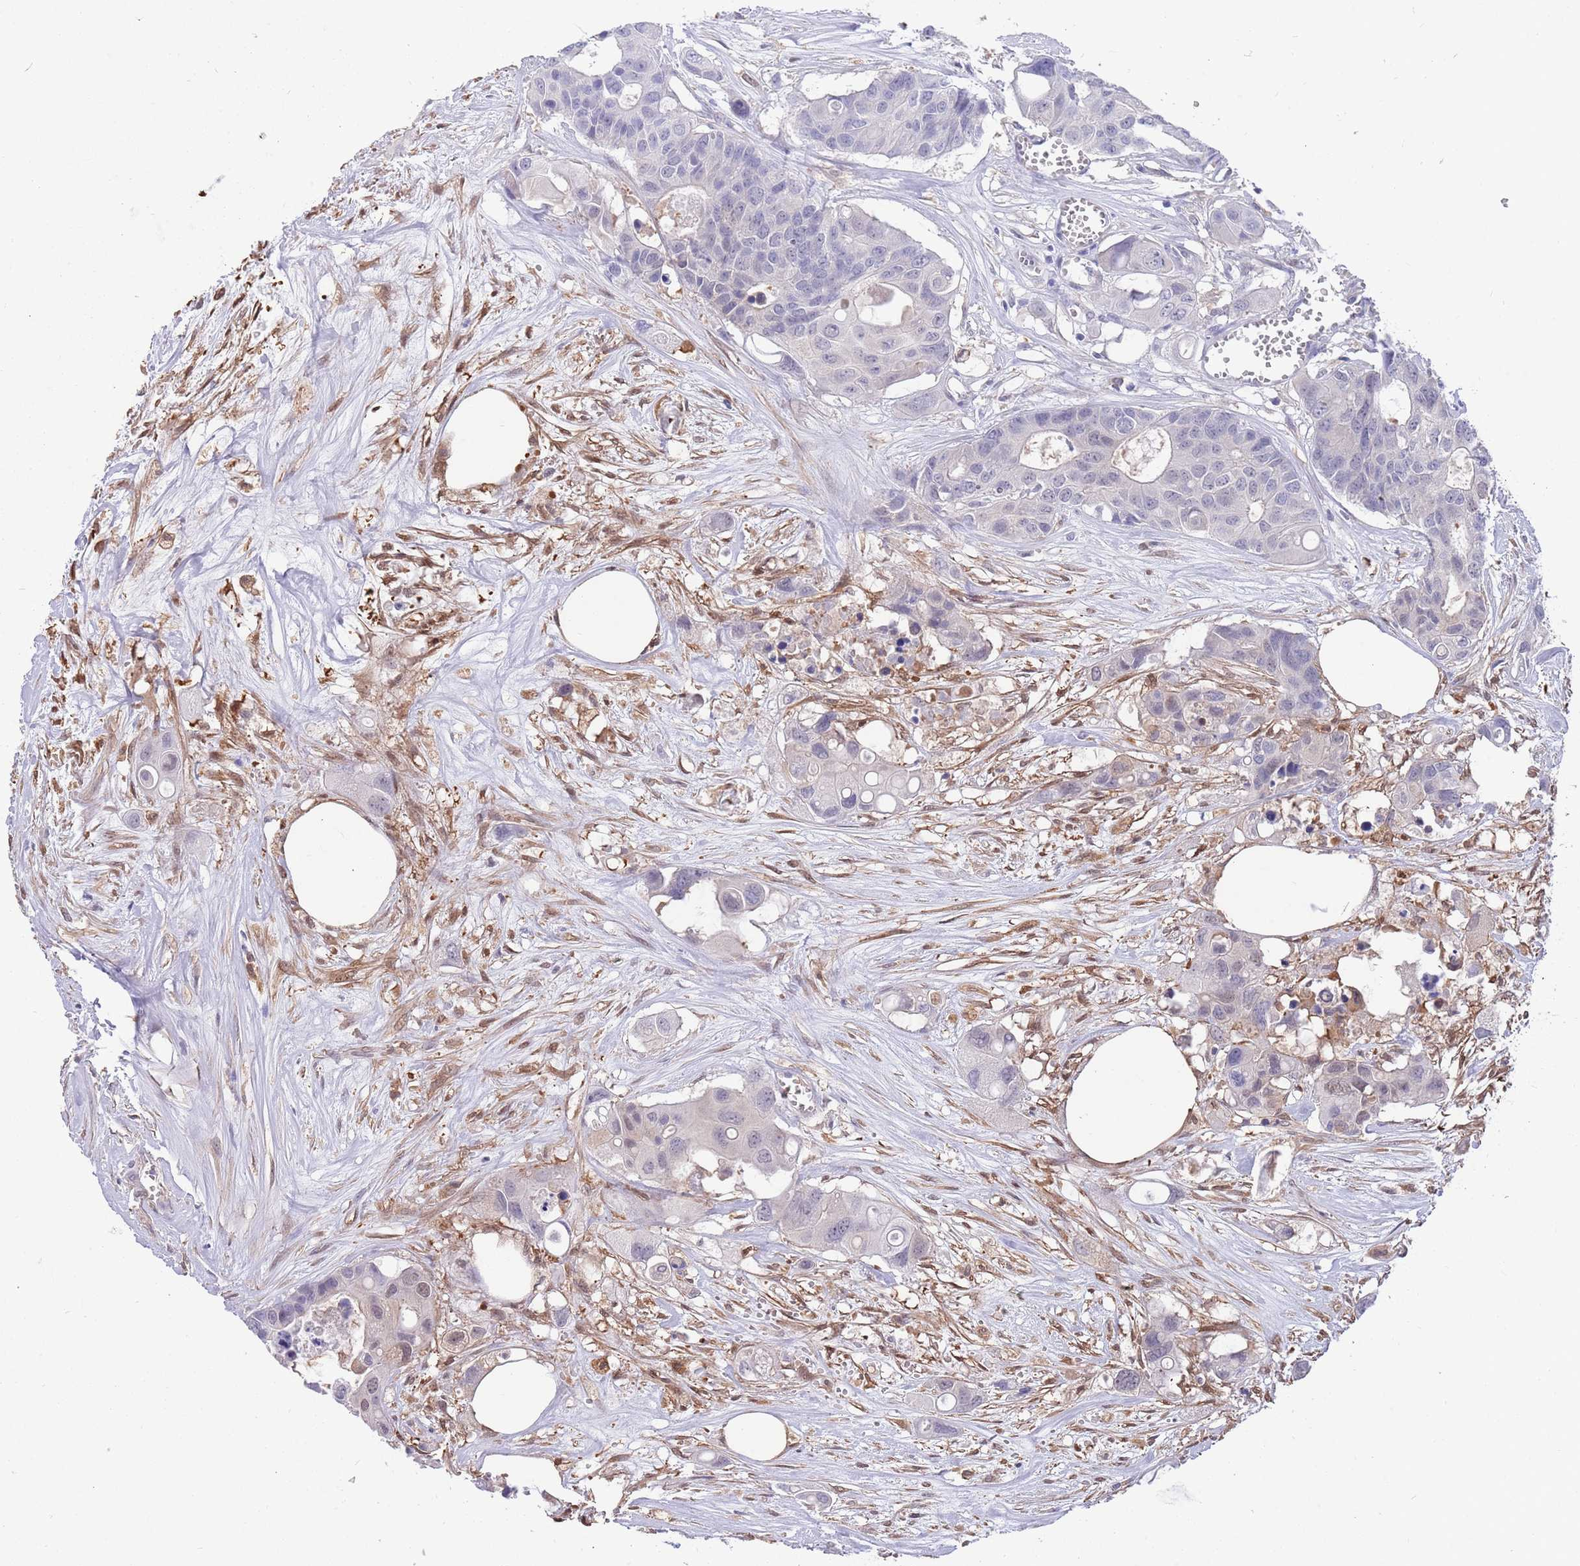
{"staining": {"intensity": "weak", "quantity": "<25%", "location": "nuclear"}, "tissue": "colorectal cancer", "cell_type": "Tumor cells", "image_type": "cancer", "snomed": [{"axis": "morphology", "description": "Adenocarcinoma, NOS"}, {"axis": "topography", "description": "Colon"}], "caption": "There is no significant expression in tumor cells of colorectal adenocarcinoma.", "gene": "AP5S1", "patient": {"sex": "male", "age": 77}}